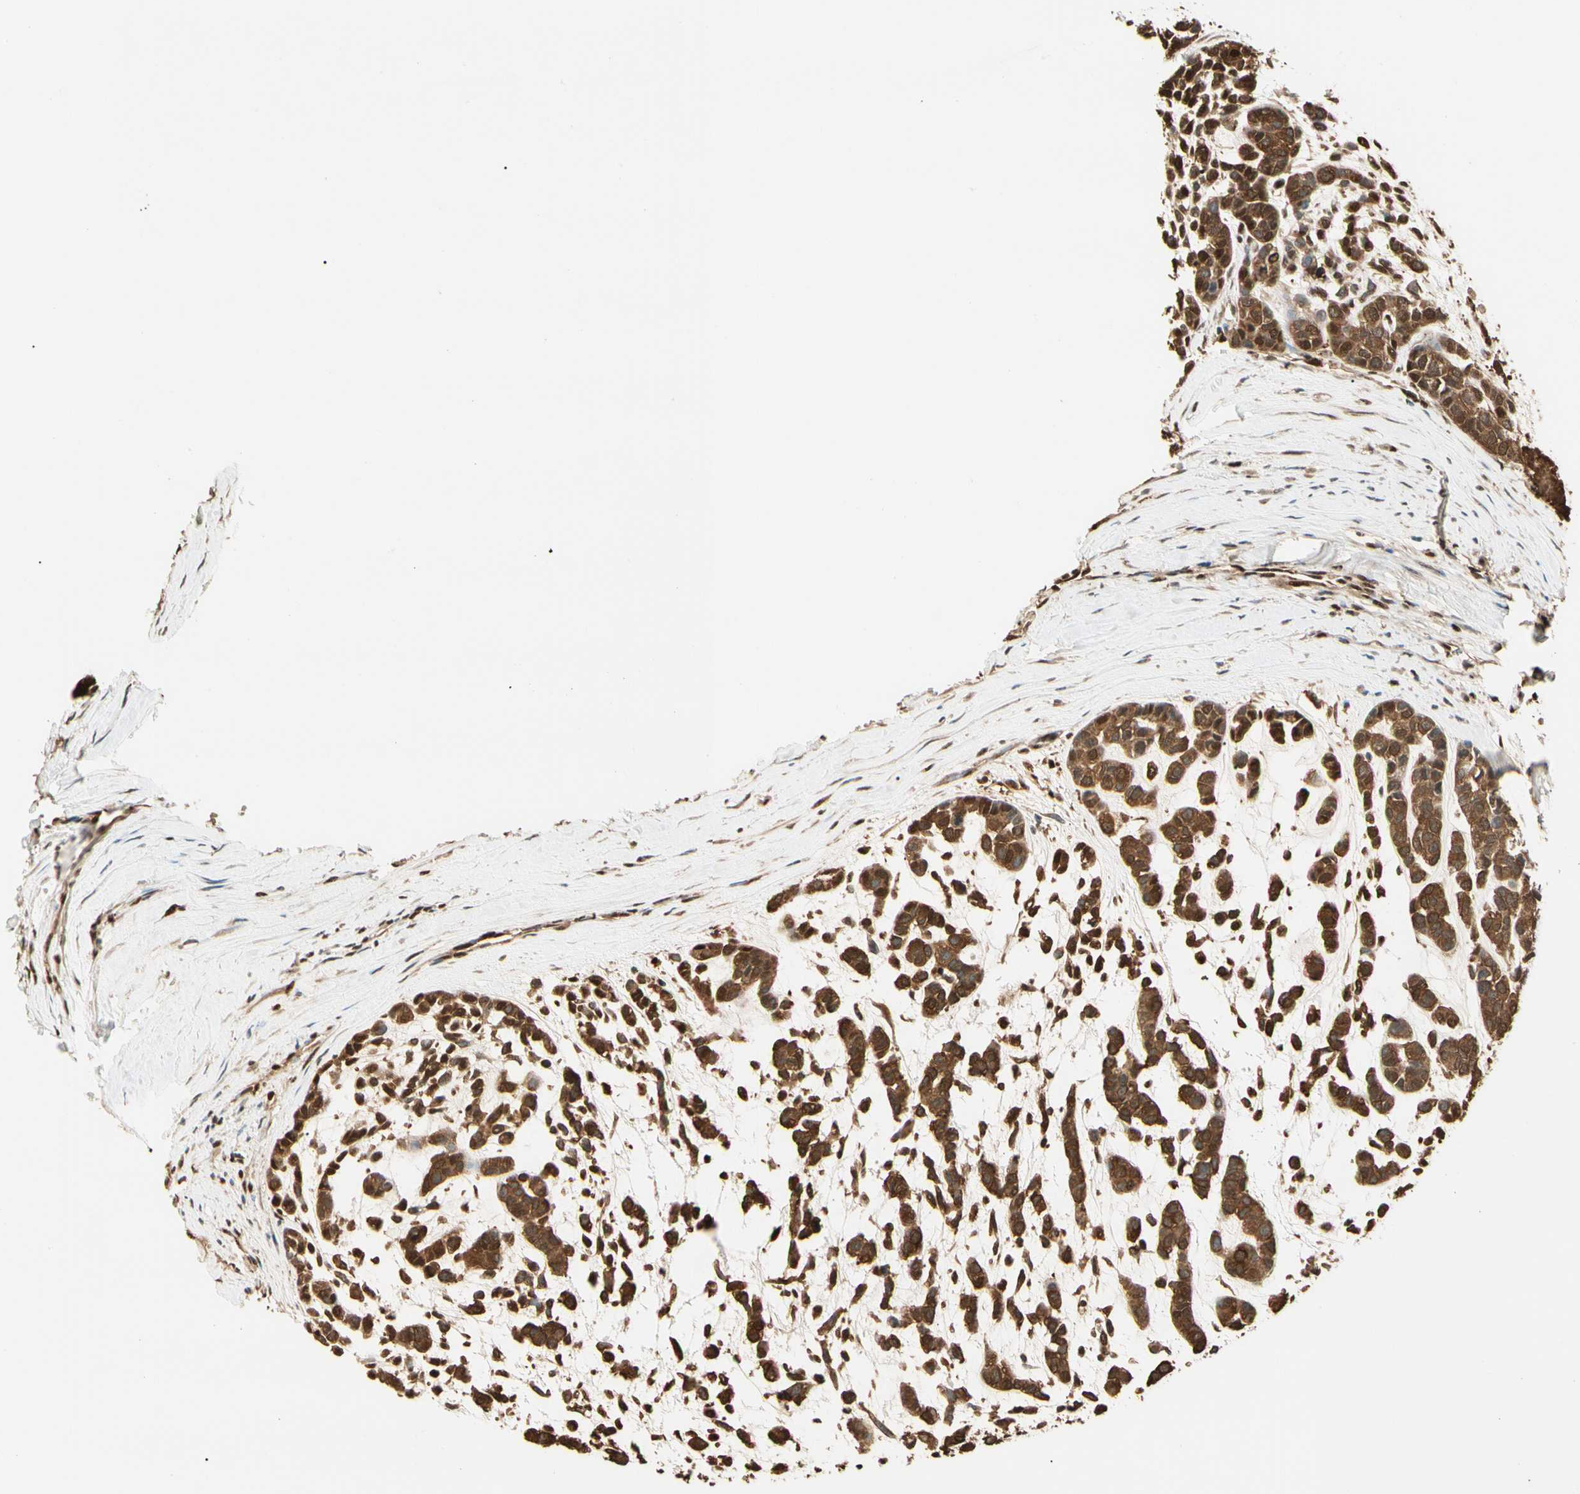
{"staining": {"intensity": "moderate", "quantity": ">75%", "location": "cytoplasmic/membranous,nuclear"}, "tissue": "head and neck cancer", "cell_type": "Tumor cells", "image_type": "cancer", "snomed": [{"axis": "morphology", "description": "Adenocarcinoma, NOS"}, {"axis": "morphology", "description": "Adenoma, NOS"}, {"axis": "topography", "description": "Head-Neck"}], "caption": "Immunohistochemistry (IHC) photomicrograph of neoplastic tissue: human adenocarcinoma (head and neck) stained using immunohistochemistry exhibits medium levels of moderate protein expression localized specifically in the cytoplasmic/membranous and nuclear of tumor cells, appearing as a cytoplasmic/membranous and nuclear brown color.", "gene": "PNCK", "patient": {"sex": "female", "age": 55}}